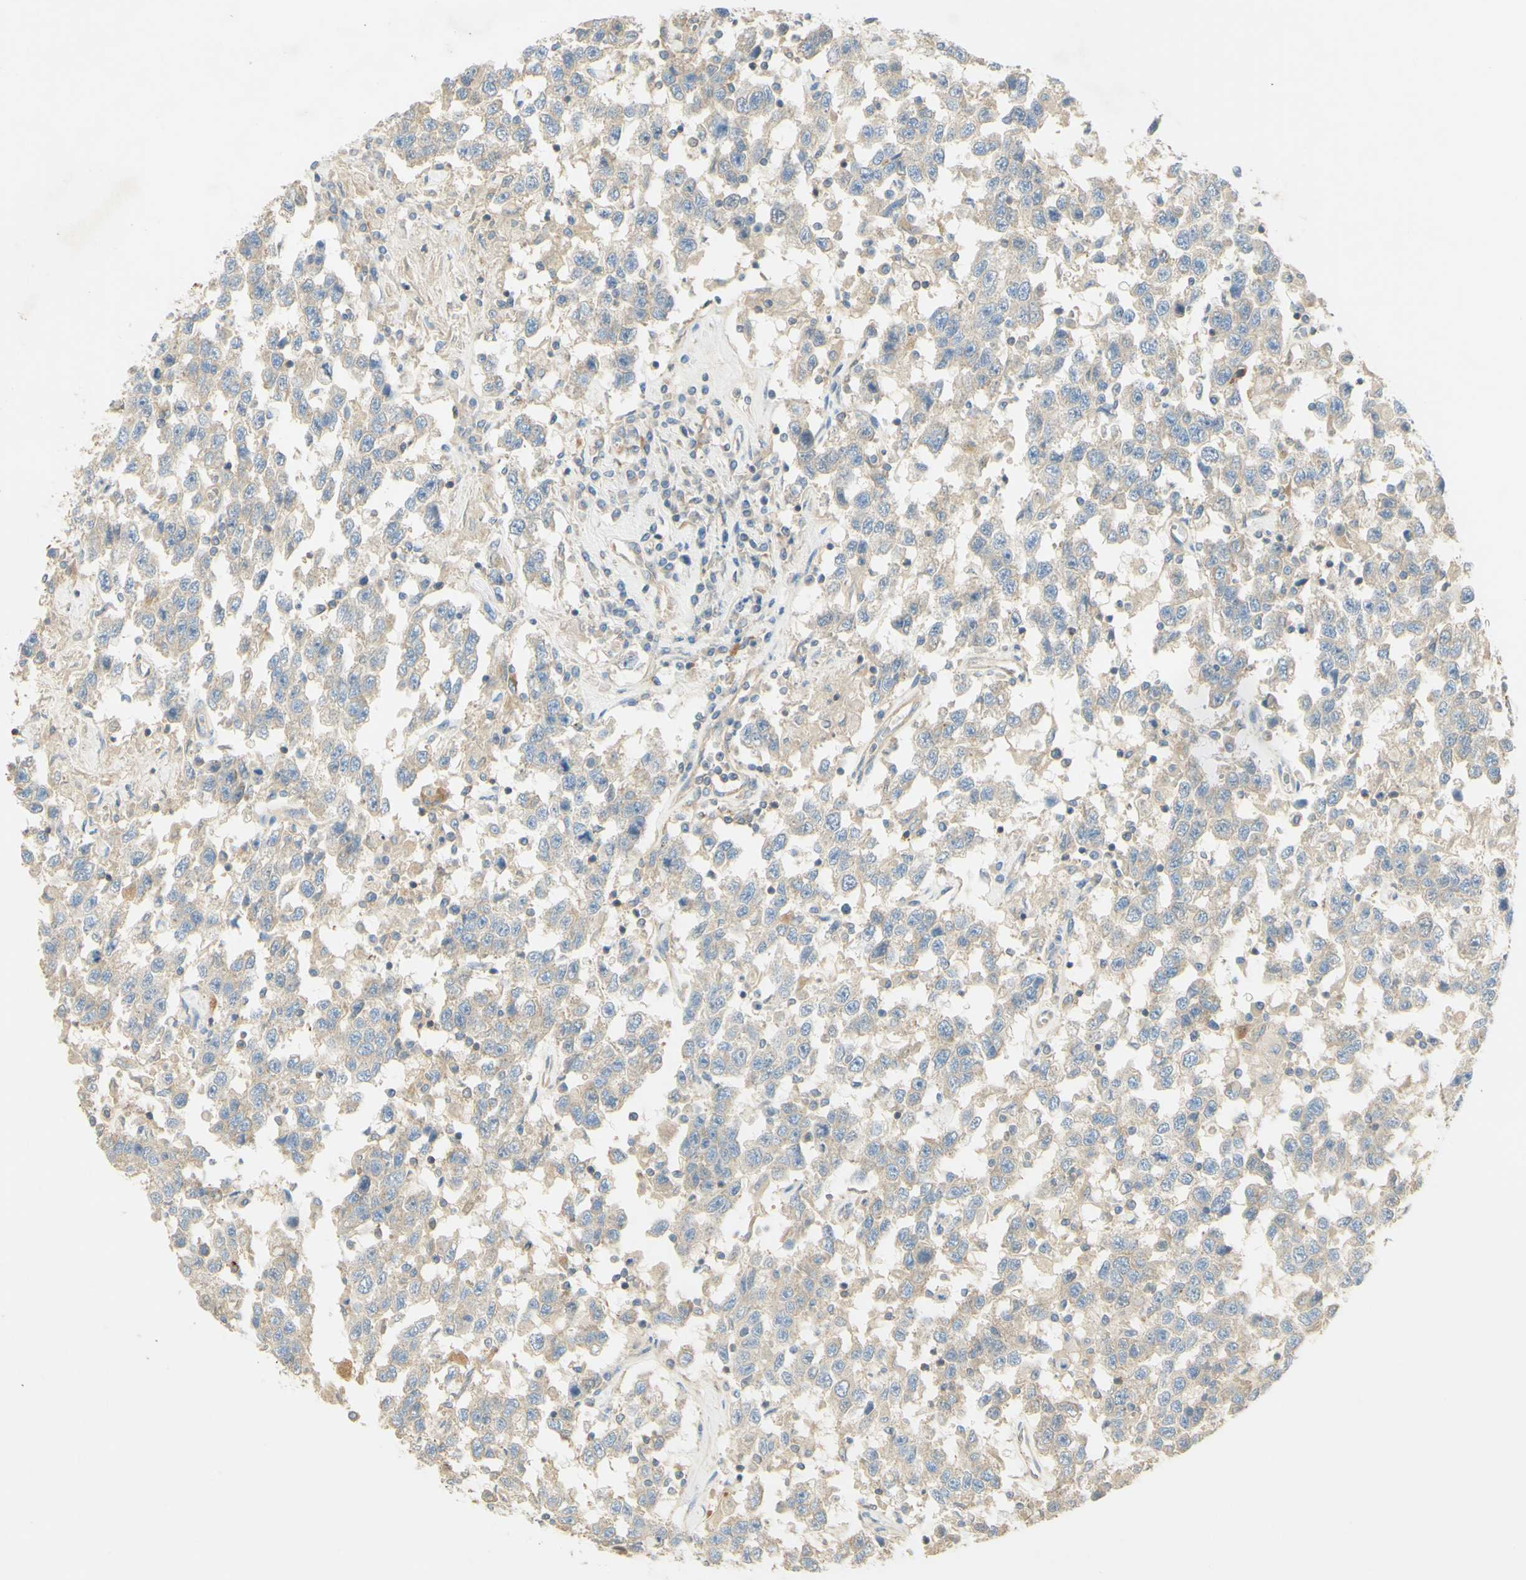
{"staining": {"intensity": "weak", "quantity": ">75%", "location": "cytoplasmic/membranous"}, "tissue": "testis cancer", "cell_type": "Tumor cells", "image_type": "cancer", "snomed": [{"axis": "morphology", "description": "Seminoma, NOS"}, {"axis": "topography", "description": "Testis"}], "caption": "Weak cytoplasmic/membranous protein positivity is present in about >75% of tumor cells in testis cancer (seminoma).", "gene": "IKBKG", "patient": {"sex": "male", "age": 41}}